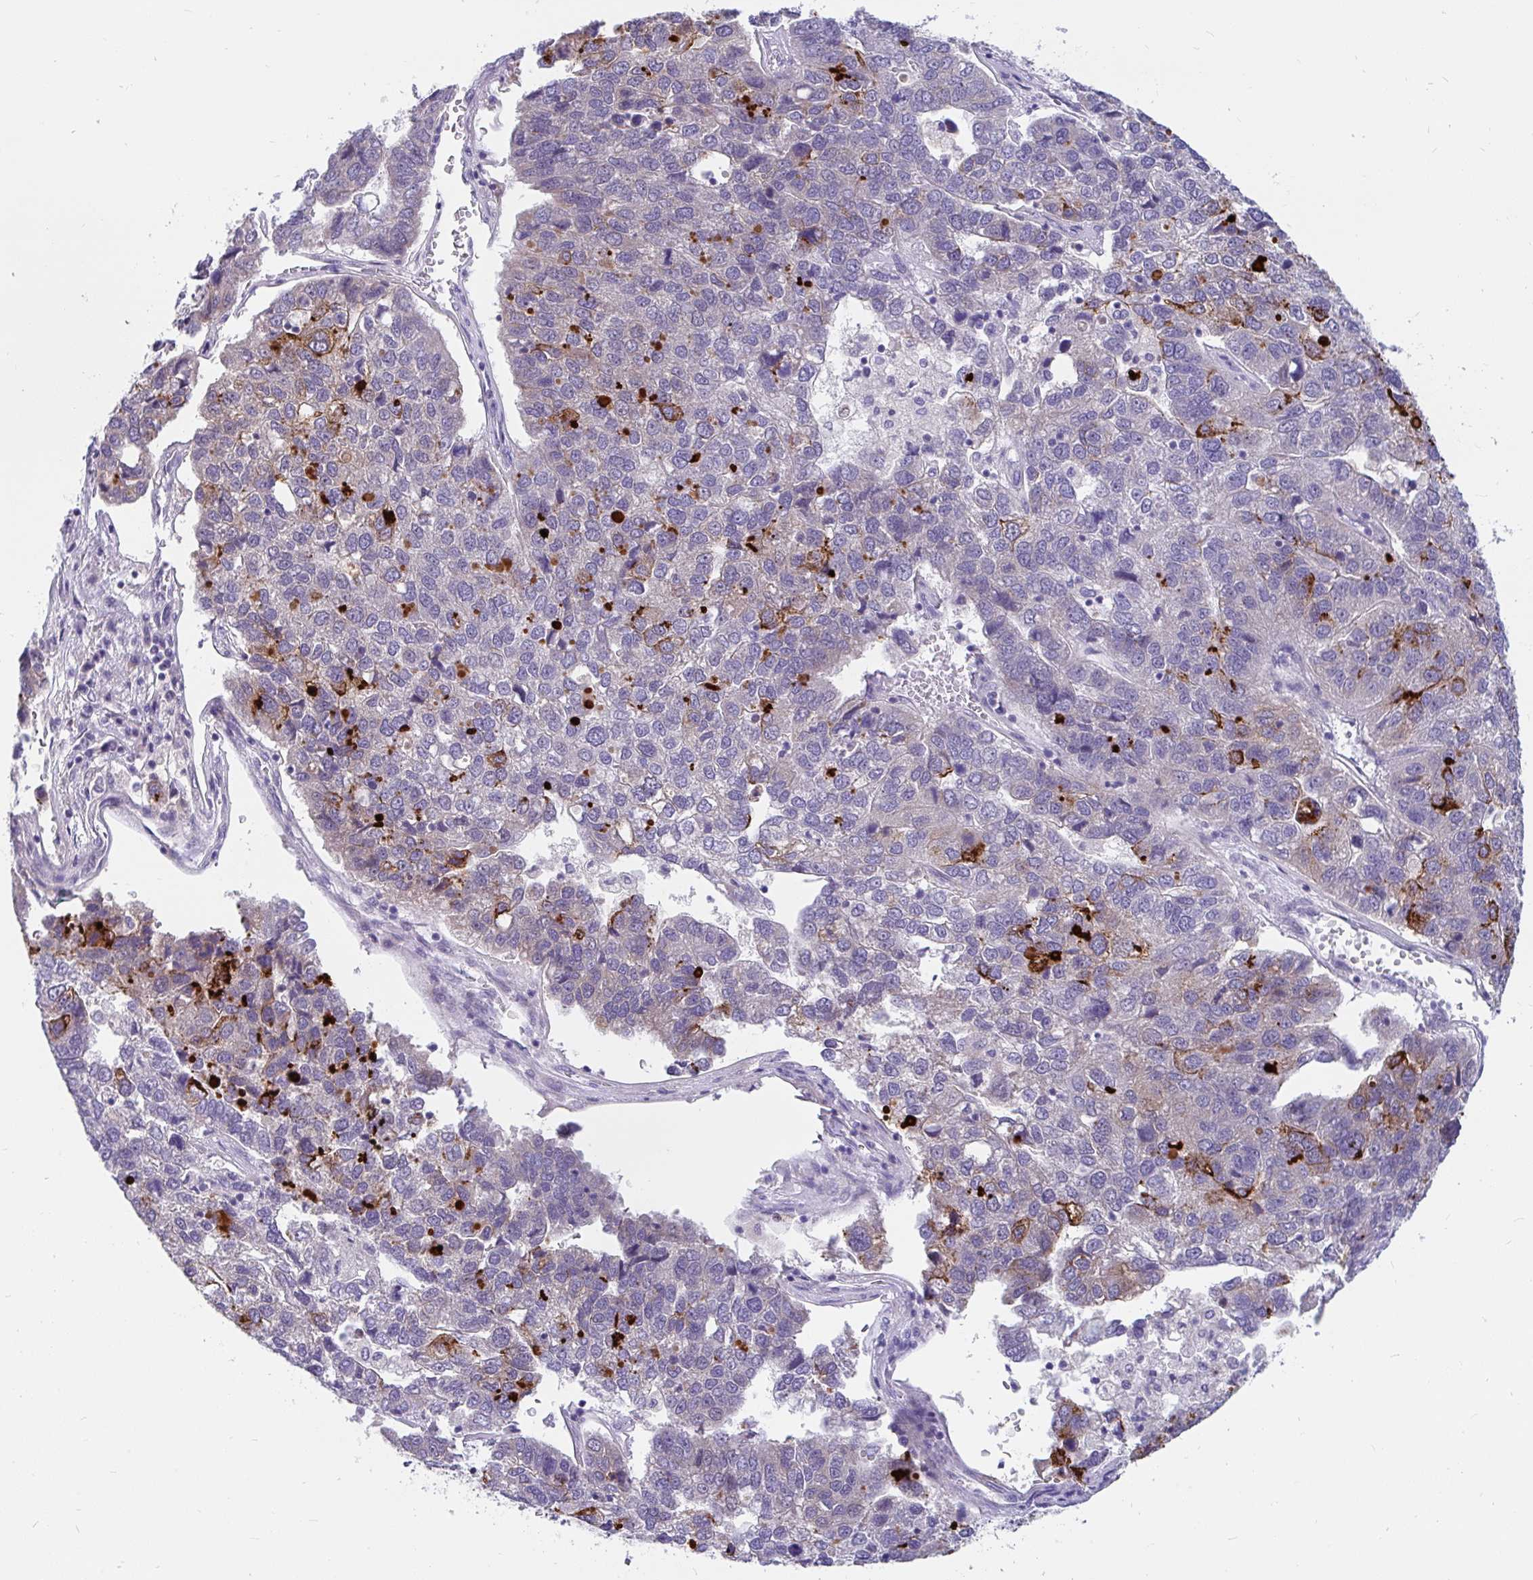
{"staining": {"intensity": "strong", "quantity": "<25%", "location": "cytoplasmic/membranous"}, "tissue": "pancreatic cancer", "cell_type": "Tumor cells", "image_type": "cancer", "snomed": [{"axis": "morphology", "description": "Adenocarcinoma, NOS"}, {"axis": "topography", "description": "Pancreas"}], "caption": "Pancreatic adenocarcinoma was stained to show a protein in brown. There is medium levels of strong cytoplasmic/membranous positivity in about <25% of tumor cells.", "gene": "KIAA2013", "patient": {"sex": "female", "age": 61}}